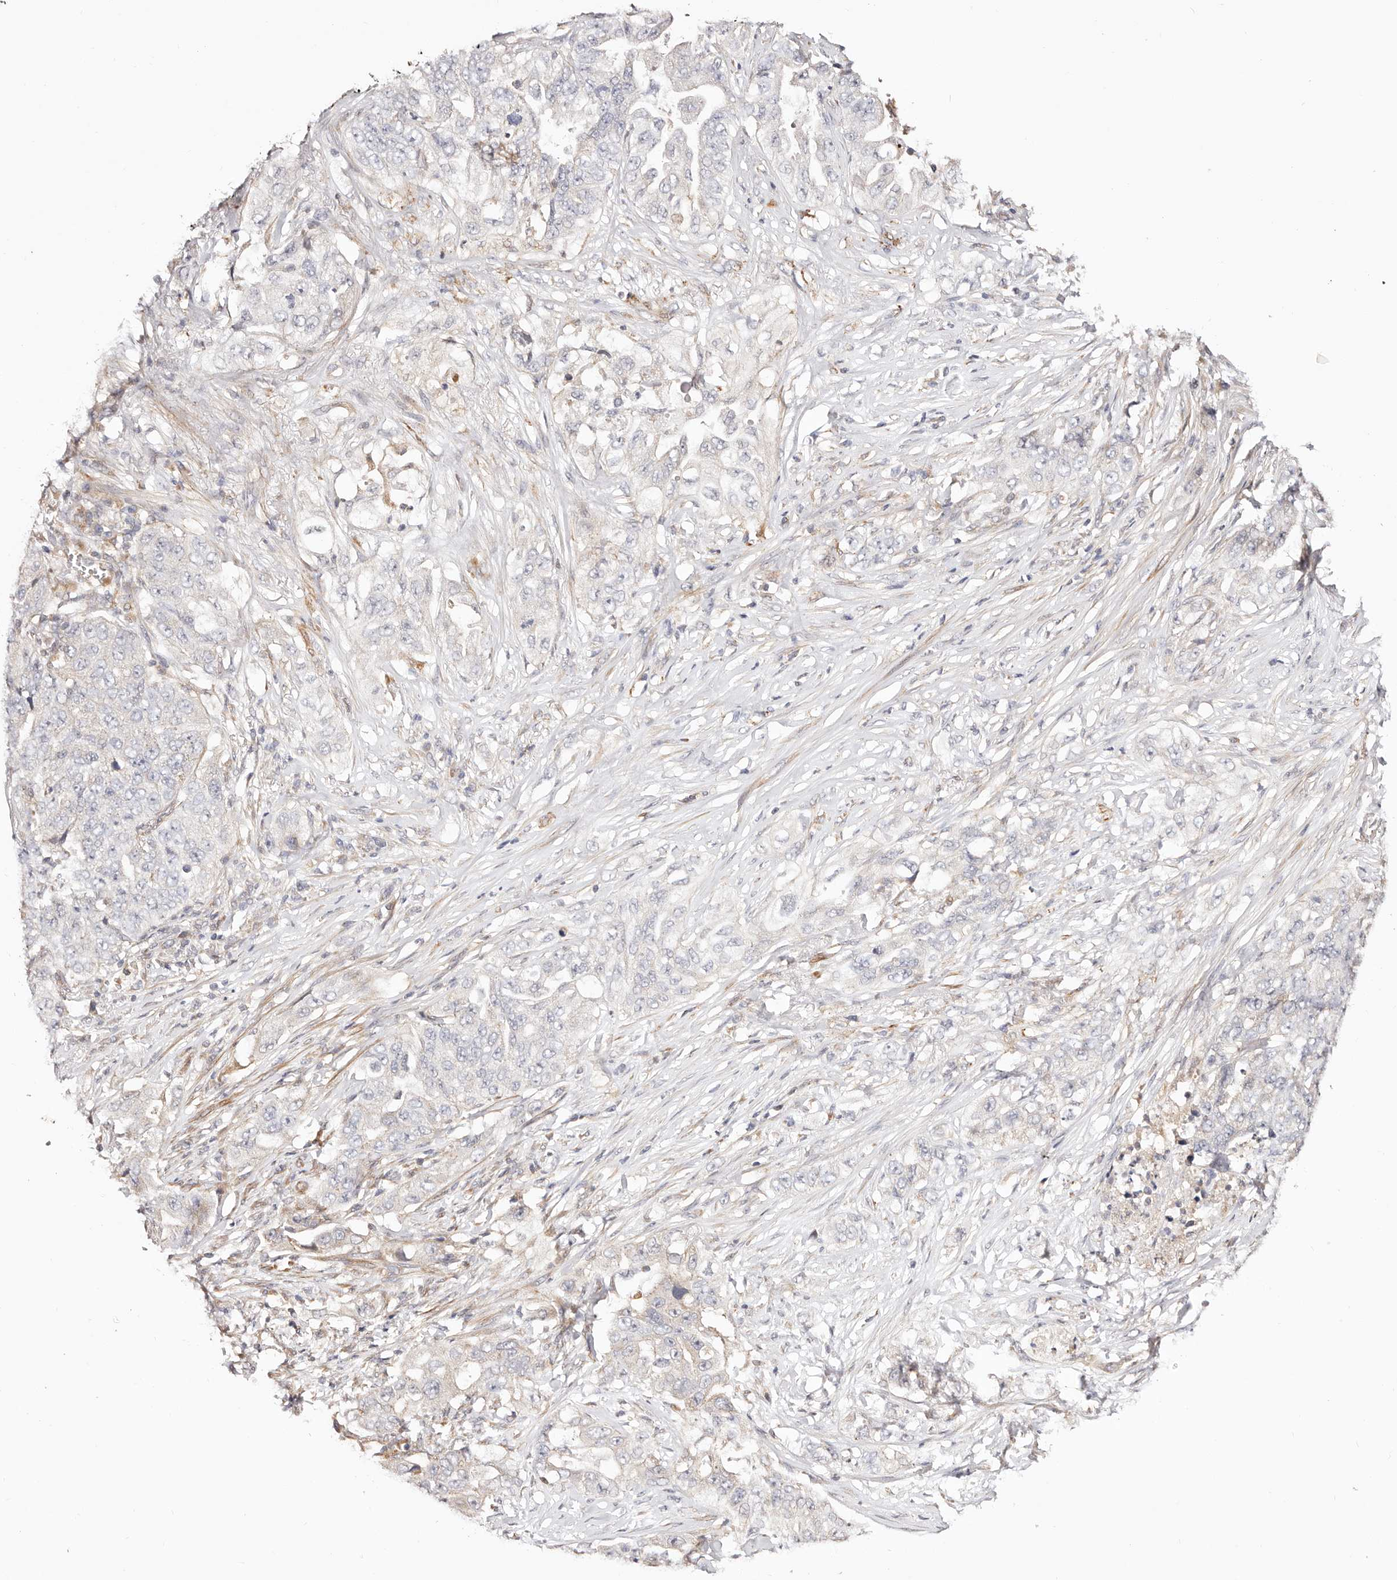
{"staining": {"intensity": "negative", "quantity": "none", "location": "none"}, "tissue": "lung cancer", "cell_type": "Tumor cells", "image_type": "cancer", "snomed": [{"axis": "morphology", "description": "Adenocarcinoma, NOS"}, {"axis": "topography", "description": "Lung"}], "caption": "IHC of human lung cancer (adenocarcinoma) displays no positivity in tumor cells. (DAB (3,3'-diaminobenzidine) IHC, high magnification).", "gene": "MAPK1", "patient": {"sex": "female", "age": 51}}